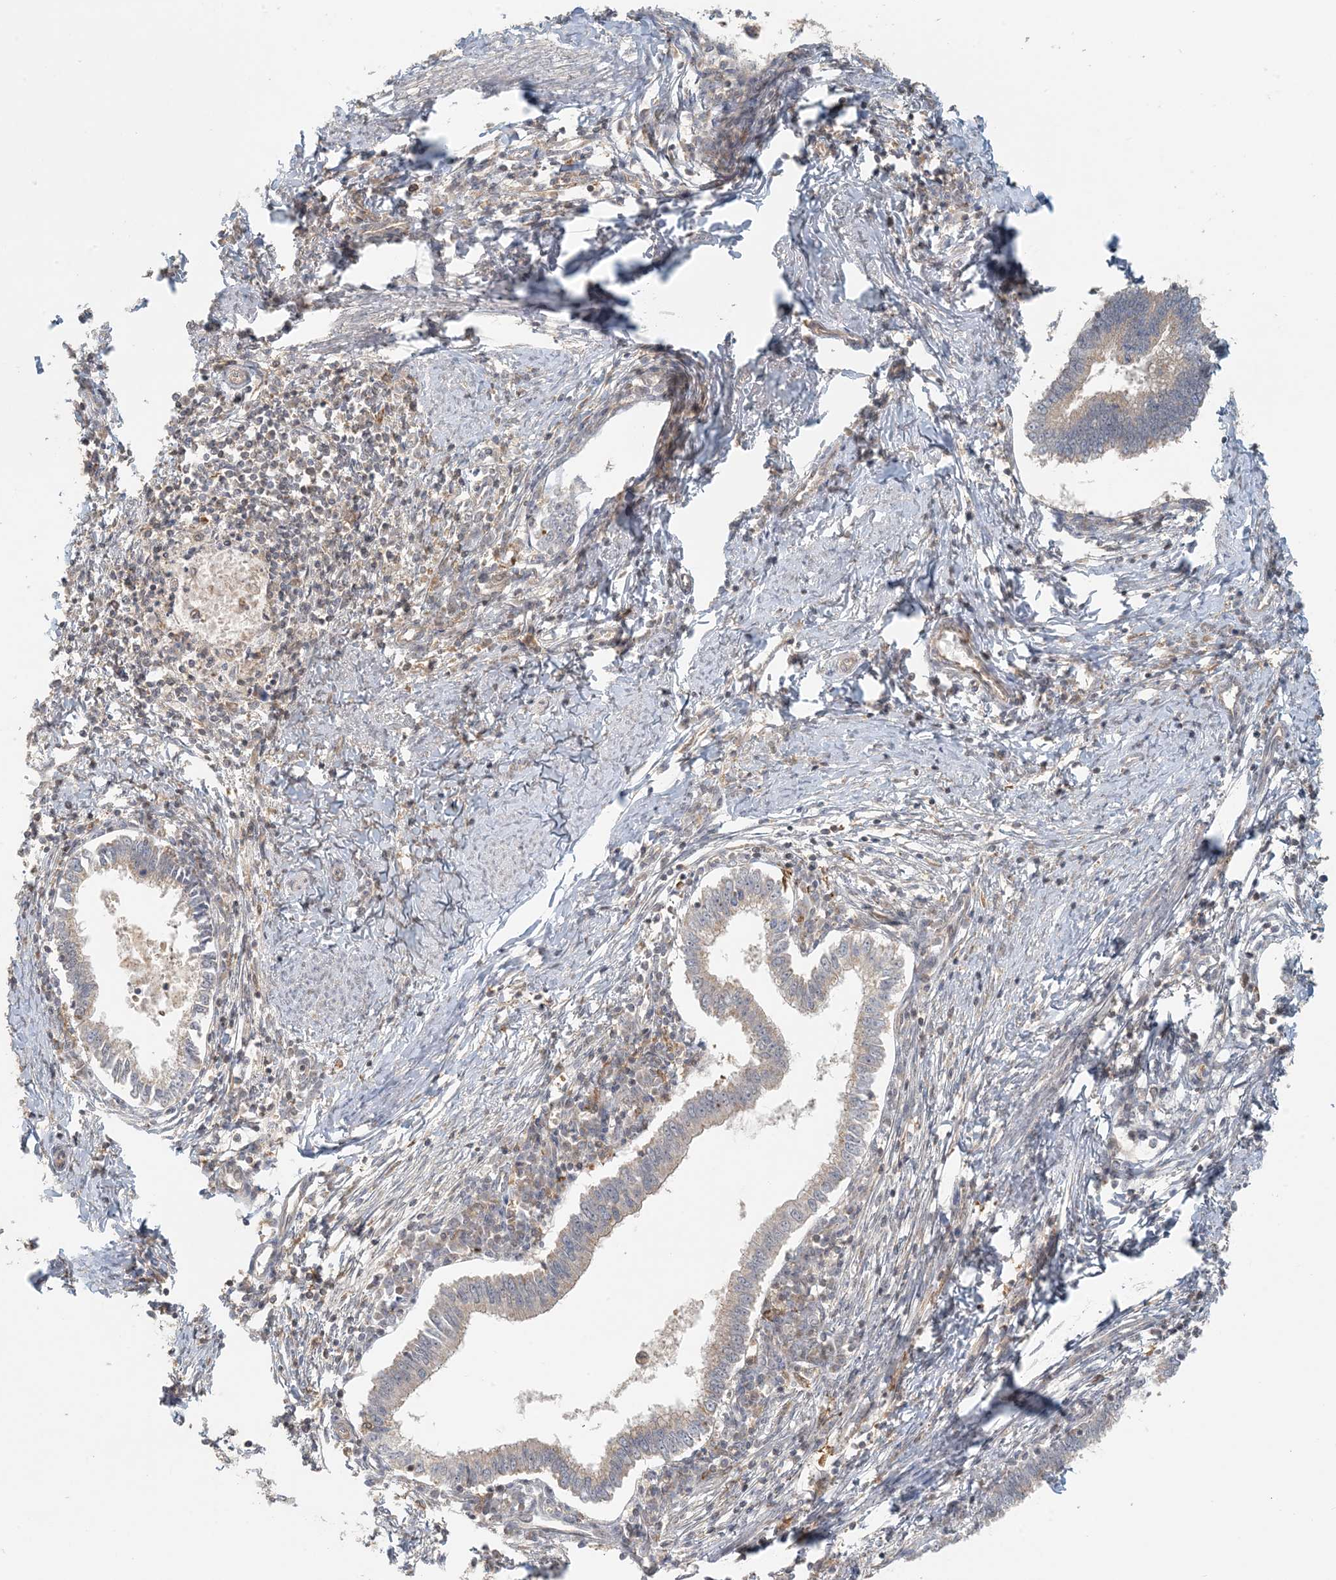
{"staining": {"intensity": "weak", "quantity": "25%-75%", "location": "cytoplasmic/membranous"}, "tissue": "cervical cancer", "cell_type": "Tumor cells", "image_type": "cancer", "snomed": [{"axis": "morphology", "description": "Adenocarcinoma, NOS"}, {"axis": "topography", "description": "Cervix"}], "caption": "Immunohistochemical staining of human cervical cancer reveals weak cytoplasmic/membranous protein staining in approximately 25%-75% of tumor cells.", "gene": "OBI1", "patient": {"sex": "female", "age": 36}}